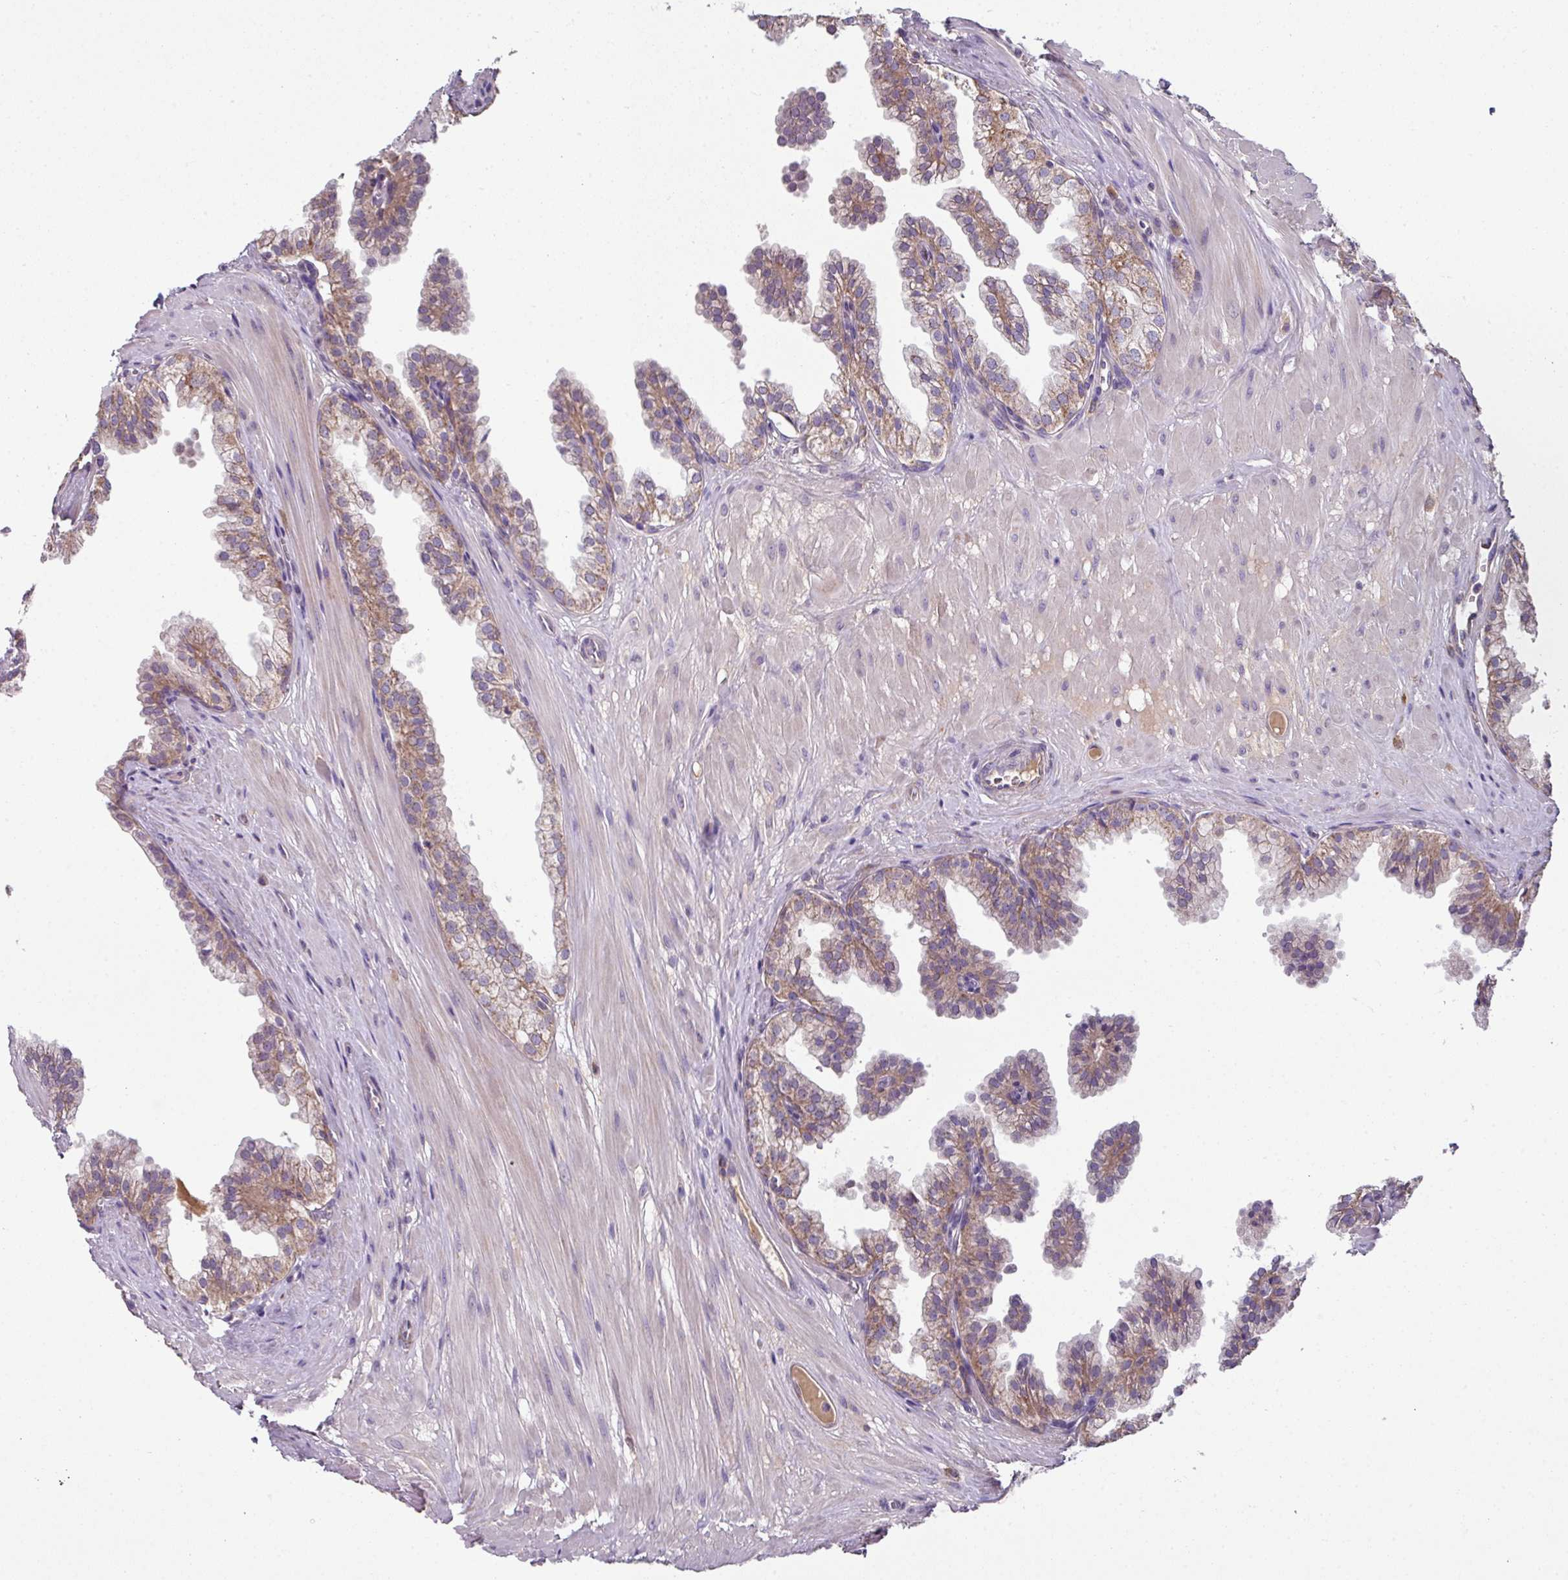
{"staining": {"intensity": "moderate", "quantity": "25%-75%", "location": "cytoplasmic/membranous"}, "tissue": "prostate", "cell_type": "Glandular cells", "image_type": "normal", "snomed": [{"axis": "morphology", "description": "Normal tissue, NOS"}, {"axis": "topography", "description": "Prostate"}, {"axis": "topography", "description": "Peripheral nerve tissue"}], "caption": "A micrograph showing moderate cytoplasmic/membranous expression in approximately 25%-75% of glandular cells in benign prostate, as visualized by brown immunohistochemical staining.", "gene": "LRRC9", "patient": {"sex": "male", "age": 55}}